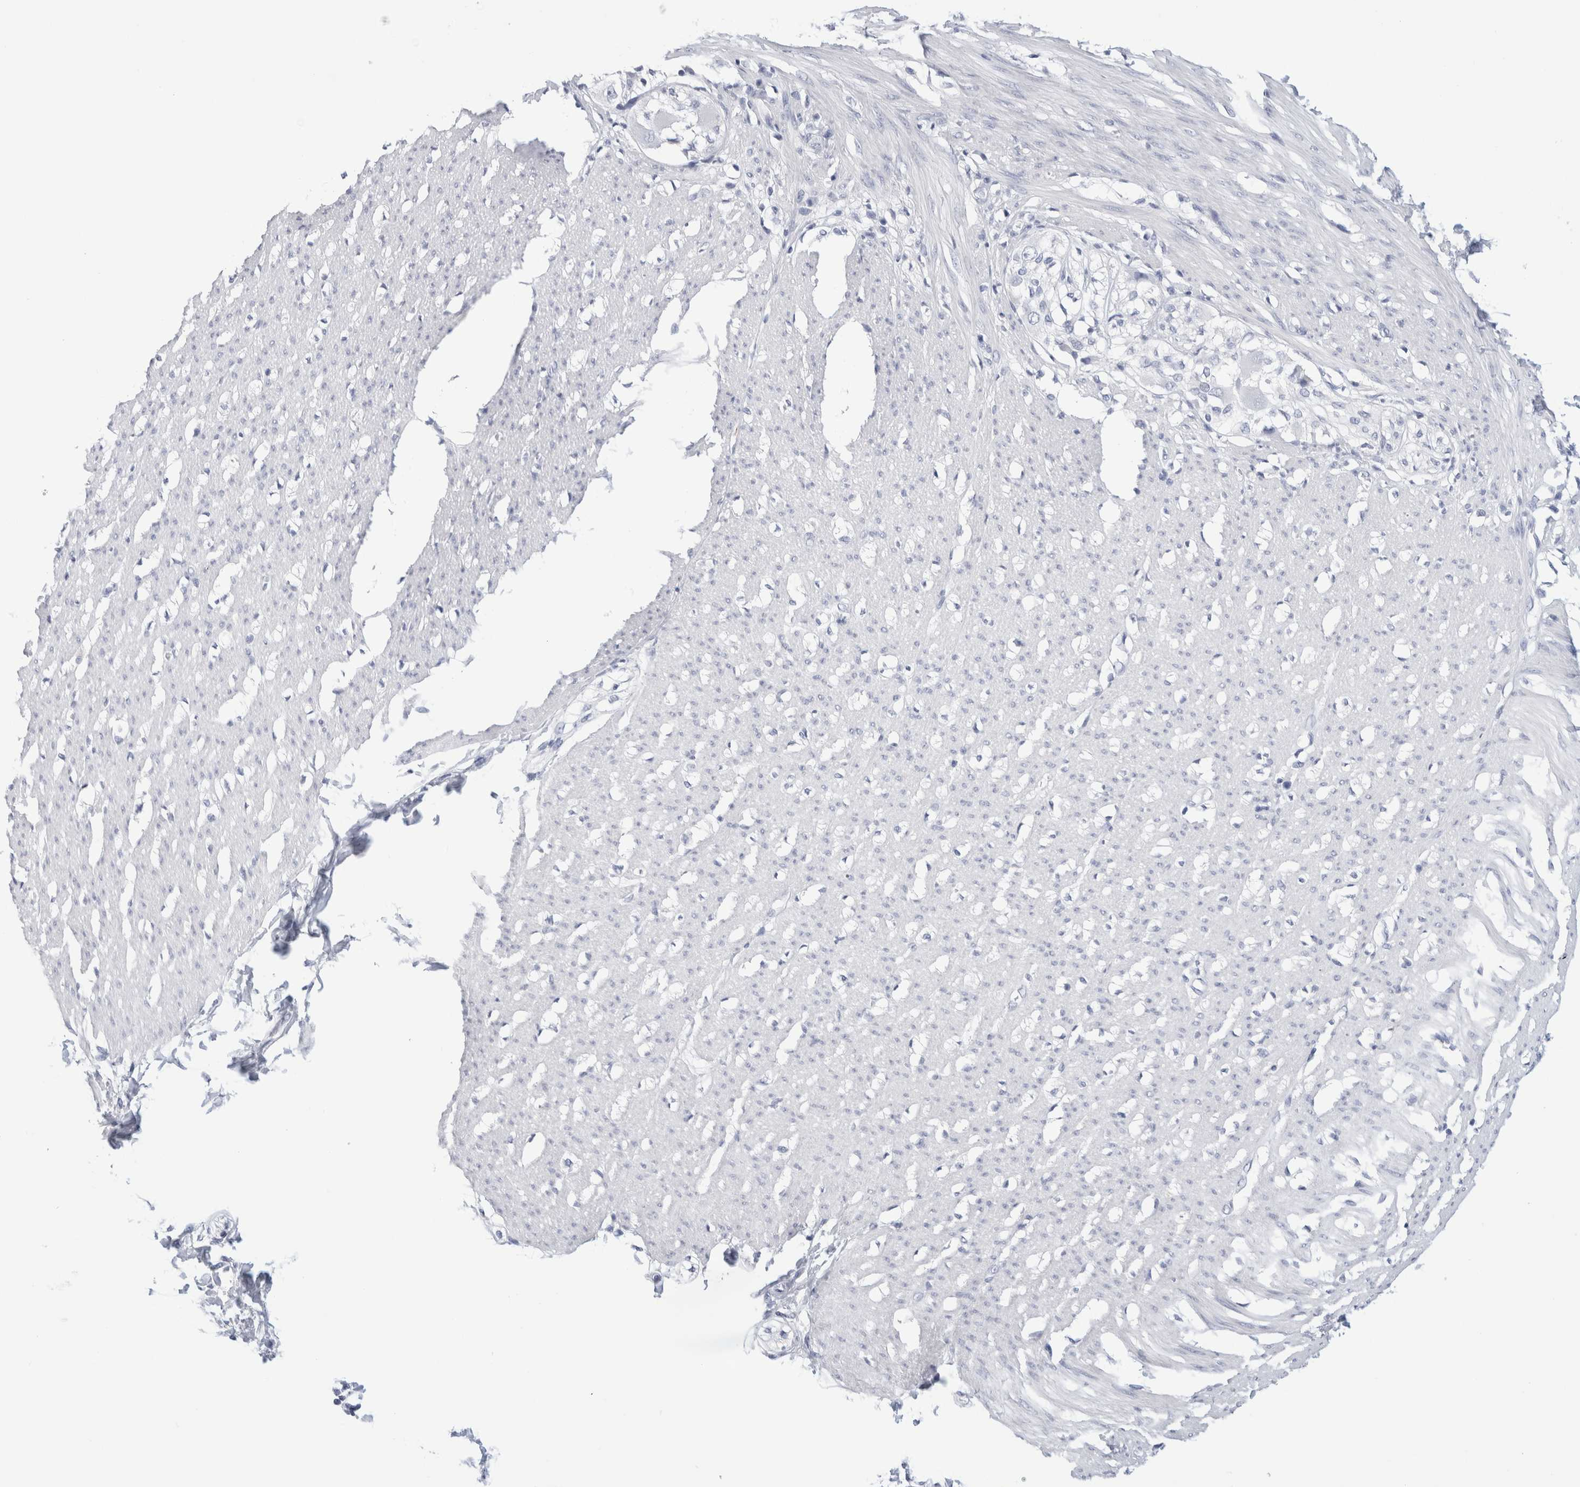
{"staining": {"intensity": "negative", "quantity": "none", "location": "none"}, "tissue": "smooth muscle", "cell_type": "Smooth muscle cells", "image_type": "normal", "snomed": [{"axis": "morphology", "description": "Normal tissue, NOS"}, {"axis": "morphology", "description": "Adenocarcinoma, NOS"}, {"axis": "topography", "description": "Colon"}, {"axis": "topography", "description": "Peripheral nerve tissue"}], "caption": "A micrograph of human smooth muscle is negative for staining in smooth muscle cells.", "gene": "ECHDC2", "patient": {"sex": "male", "age": 14}}